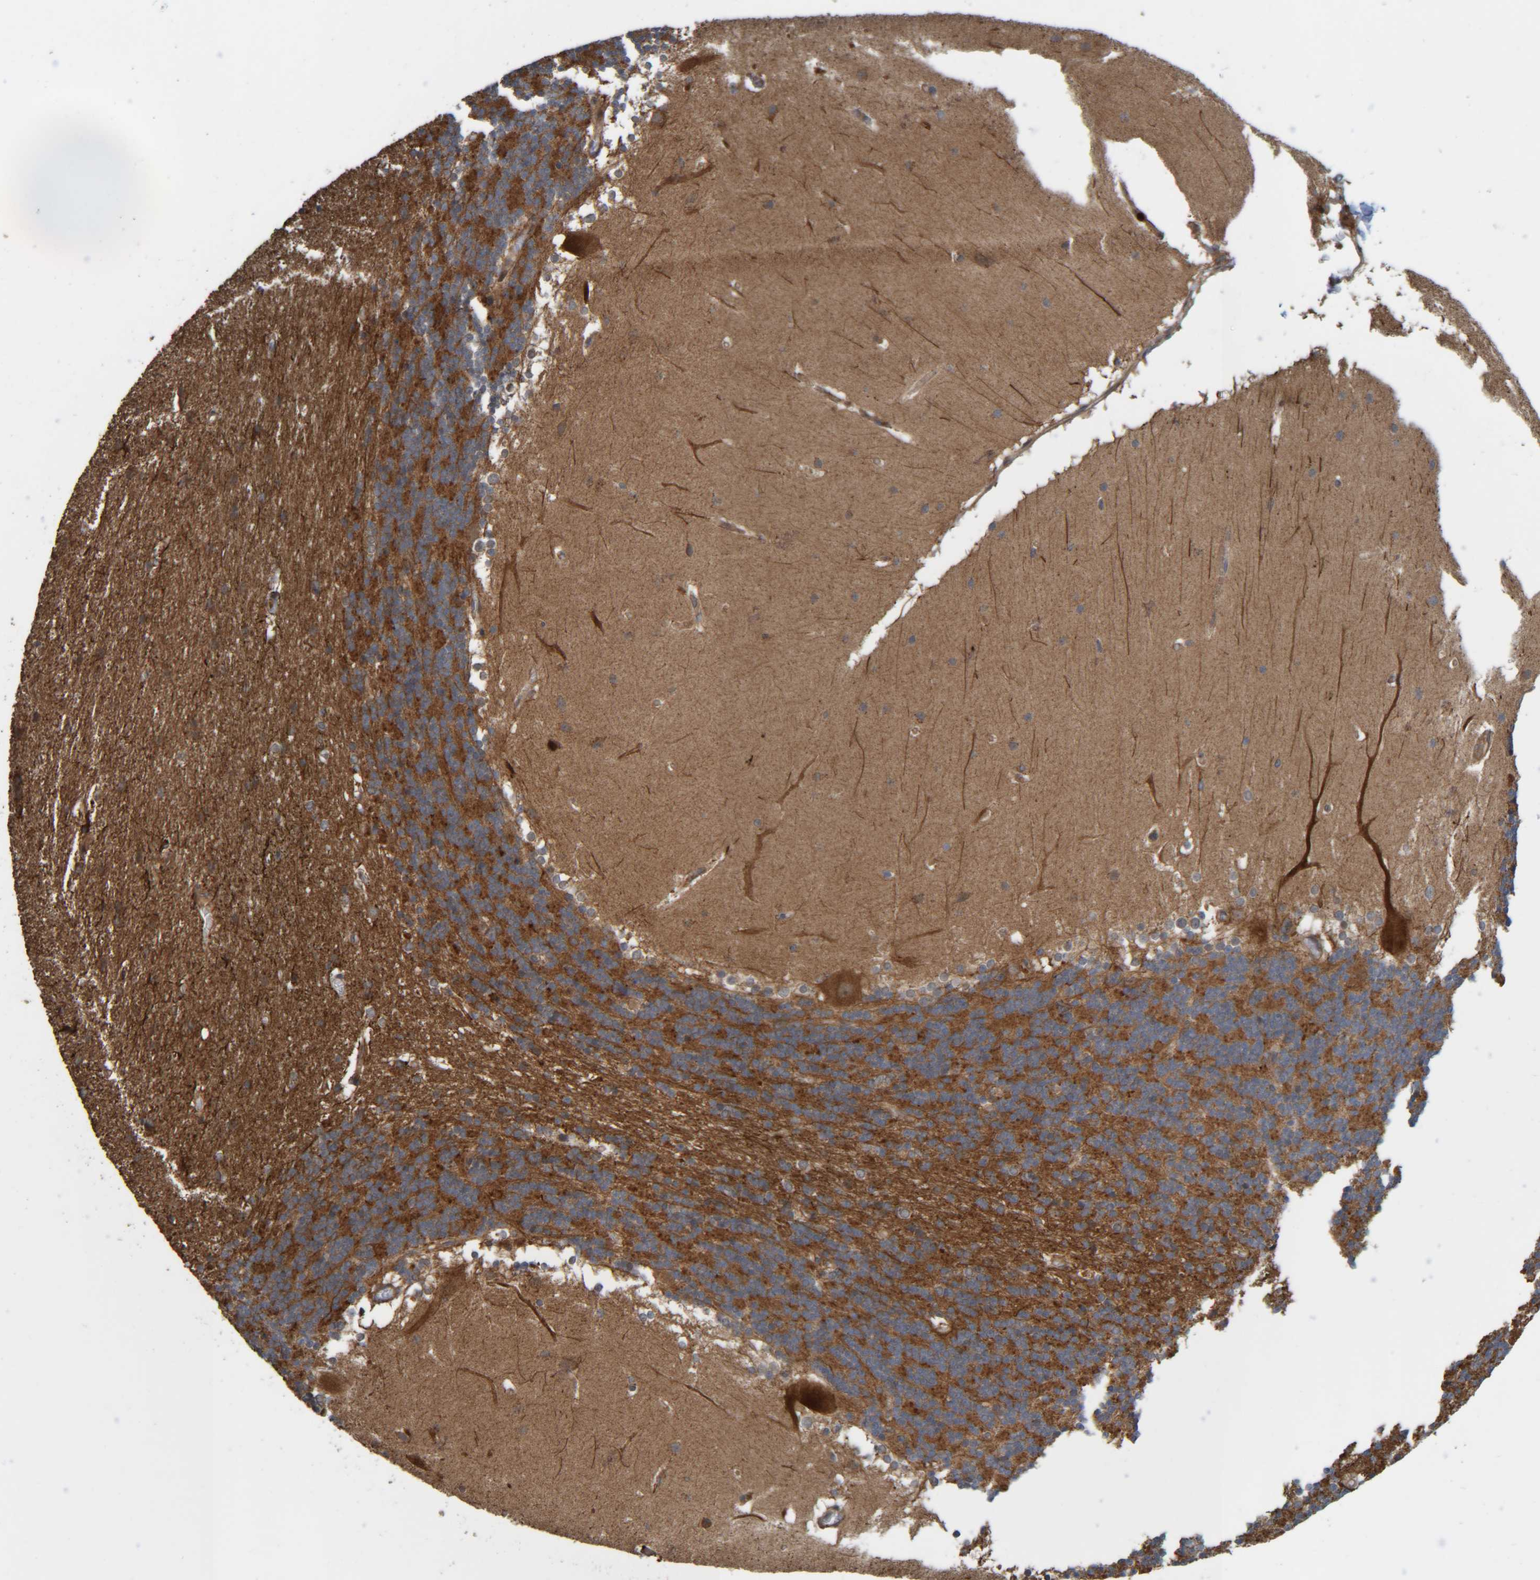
{"staining": {"intensity": "moderate", "quantity": ">75%", "location": "cytoplasmic/membranous"}, "tissue": "cerebellum", "cell_type": "Cells in granular layer", "image_type": "normal", "snomed": [{"axis": "morphology", "description": "Normal tissue, NOS"}, {"axis": "topography", "description": "Cerebellum"}], "caption": "The immunohistochemical stain labels moderate cytoplasmic/membranous expression in cells in granular layer of normal cerebellum.", "gene": "CCDC57", "patient": {"sex": "female", "age": 19}}